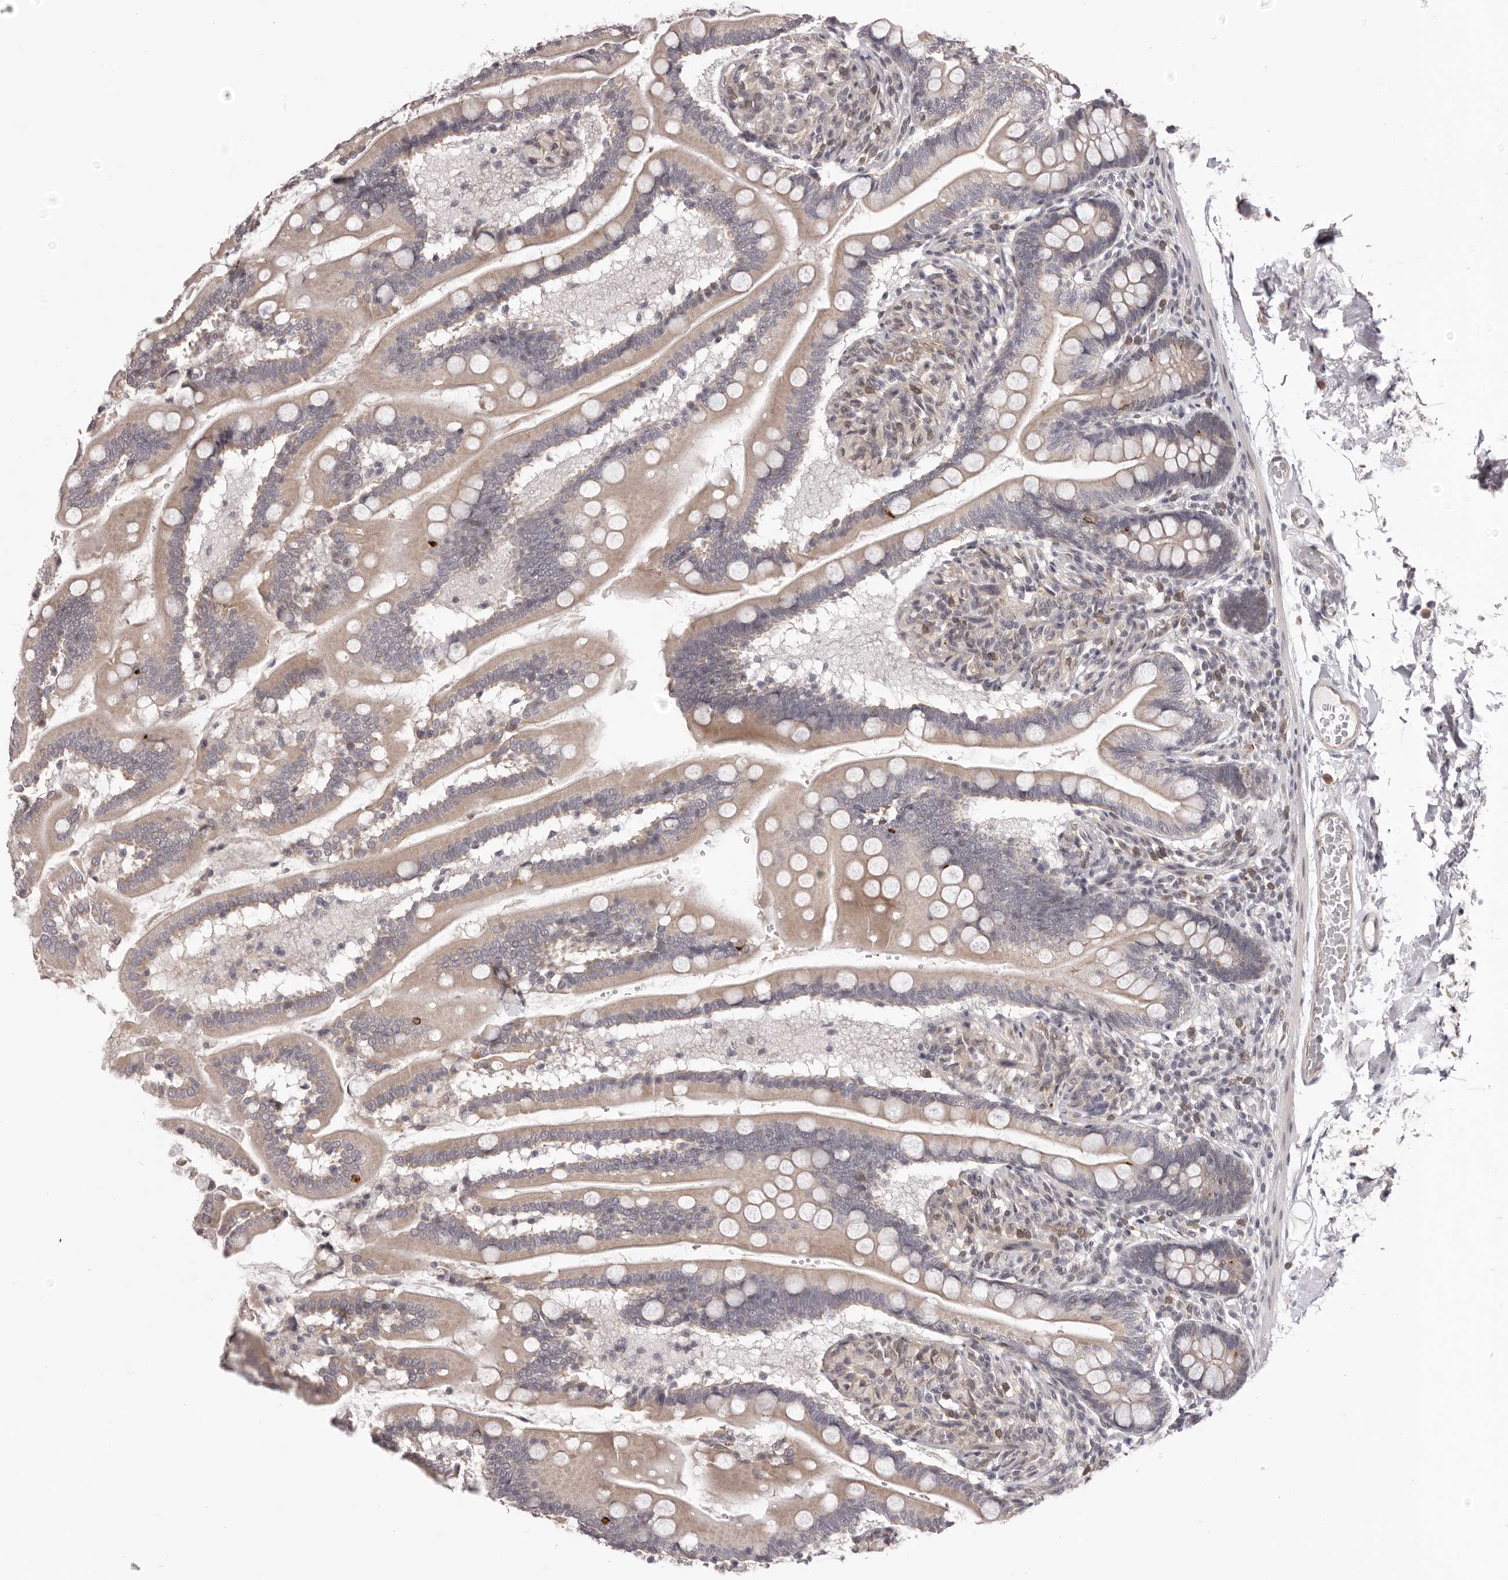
{"staining": {"intensity": "weak", "quantity": "25%-75%", "location": "cytoplasmic/membranous"}, "tissue": "small intestine", "cell_type": "Glandular cells", "image_type": "normal", "snomed": [{"axis": "morphology", "description": "Normal tissue, NOS"}, {"axis": "topography", "description": "Small intestine"}], "caption": "Immunohistochemical staining of normal small intestine reveals 25%-75% levels of weak cytoplasmic/membranous protein expression in approximately 25%-75% of glandular cells. (DAB = brown stain, brightfield microscopy at high magnification).", "gene": "RNF2", "patient": {"sex": "female", "age": 64}}